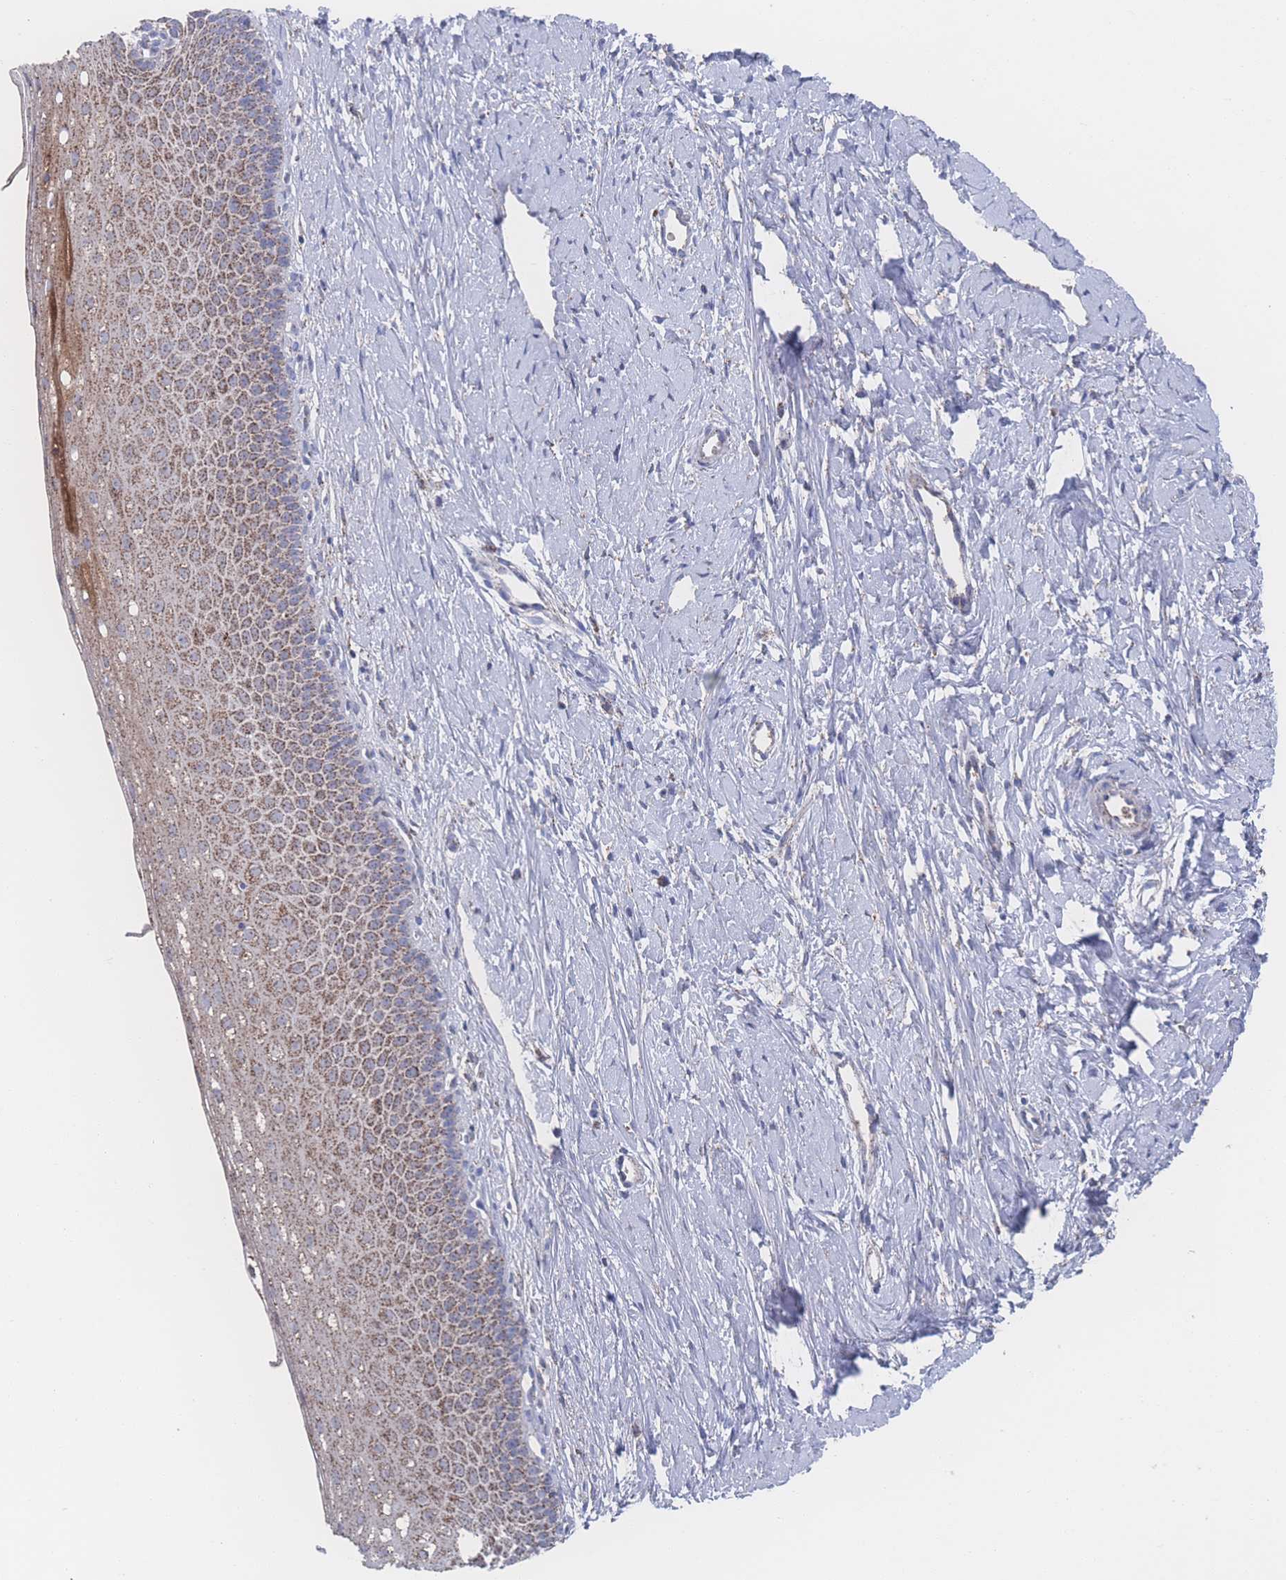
{"staining": {"intensity": "moderate", "quantity": "<25%", "location": "cytoplasmic/membranous"}, "tissue": "cervix", "cell_type": "Glandular cells", "image_type": "normal", "snomed": [{"axis": "morphology", "description": "Normal tissue, NOS"}, {"axis": "topography", "description": "Cervix"}], "caption": "Cervix stained with immunohistochemistry (IHC) shows moderate cytoplasmic/membranous positivity in about <25% of glandular cells.", "gene": "PEX14", "patient": {"sex": "female", "age": 57}}